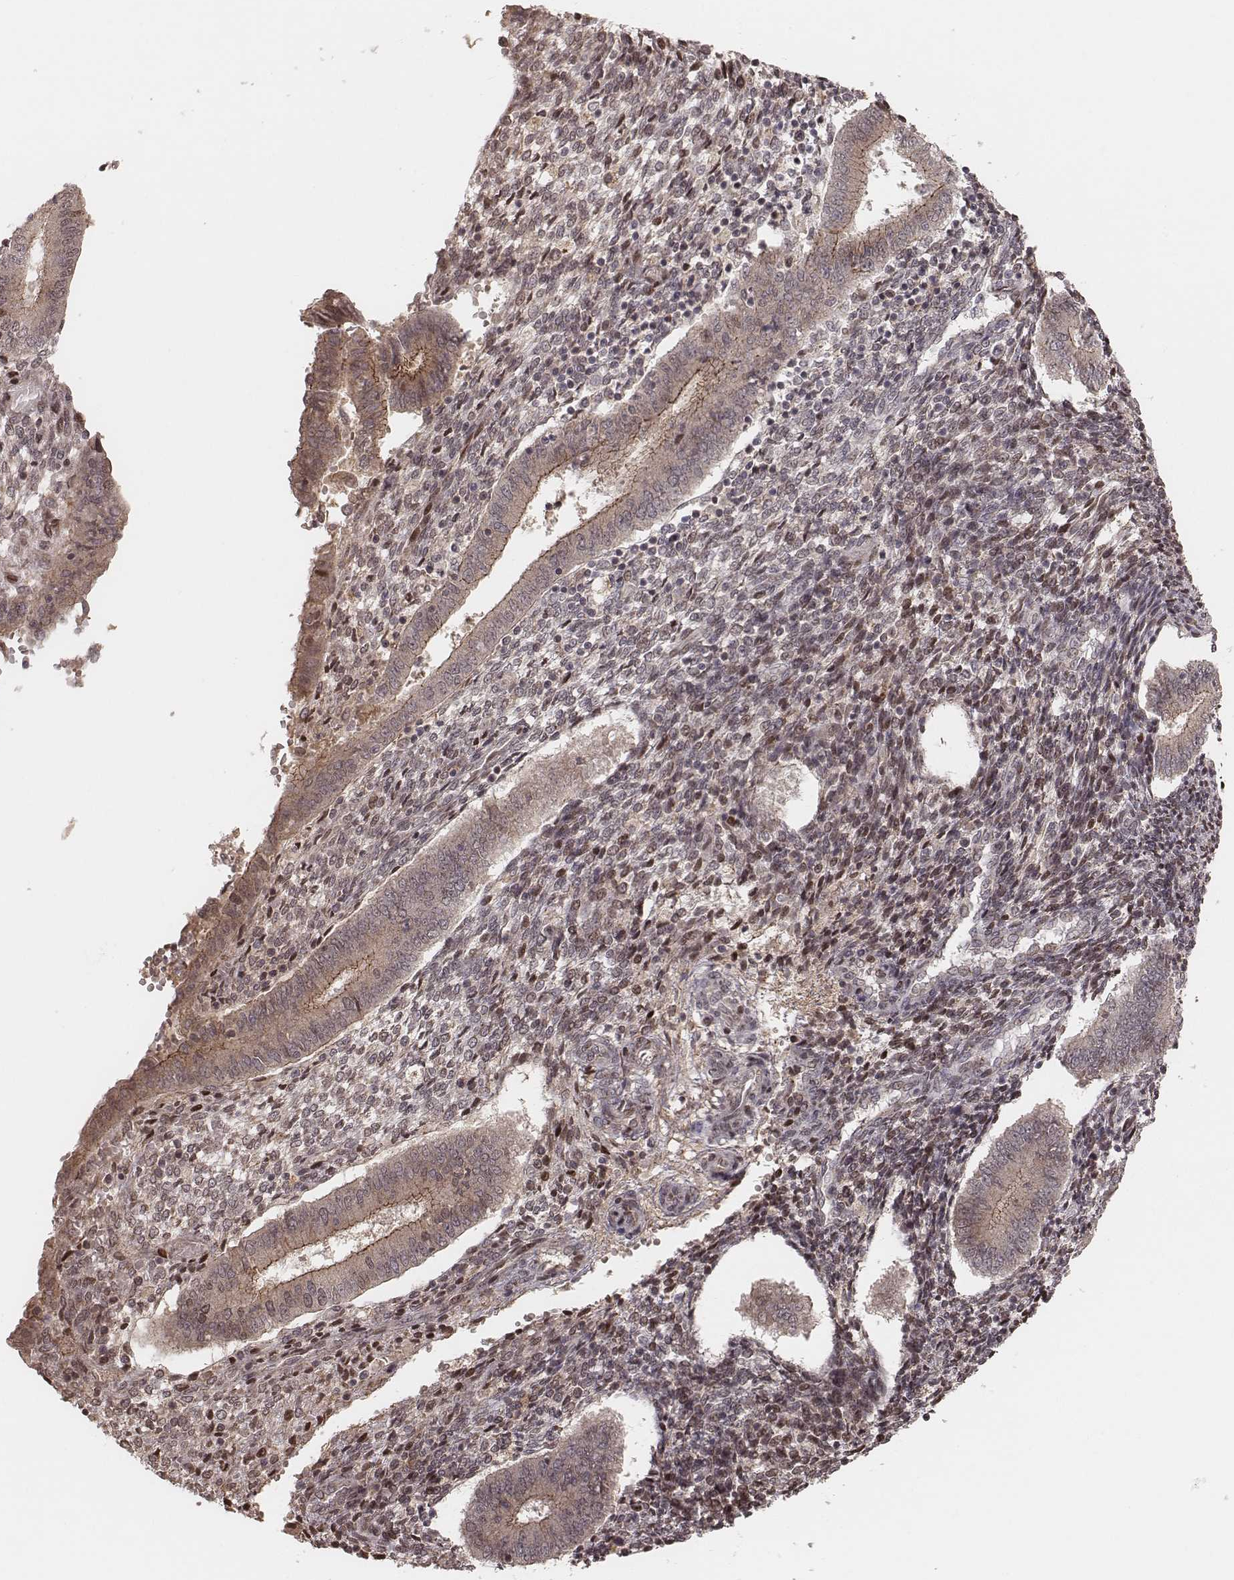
{"staining": {"intensity": "weak", "quantity": ">75%", "location": "cytoplasmic/membranous"}, "tissue": "endometrium", "cell_type": "Cells in endometrial stroma", "image_type": "normal", "snomed": [{"axis": "morphology", "description": "Normal tissue, NOS"}, {"axis": "topography", "description": "Endometrium"}], "caption": "Immunohistochemistry (IHC) micrograph of unremarkable endometrium: human endometrium stained using immunohistochemistry (IHC) demonstrates low levels of weak protein expression localized specifically in the cytoplasmic/membranous of cells in endometrial stroma, appearing as a cytoplasmic/membranous brown color.", "gene": "MYO19", "patient": {"sex": "female", "age": 40}}